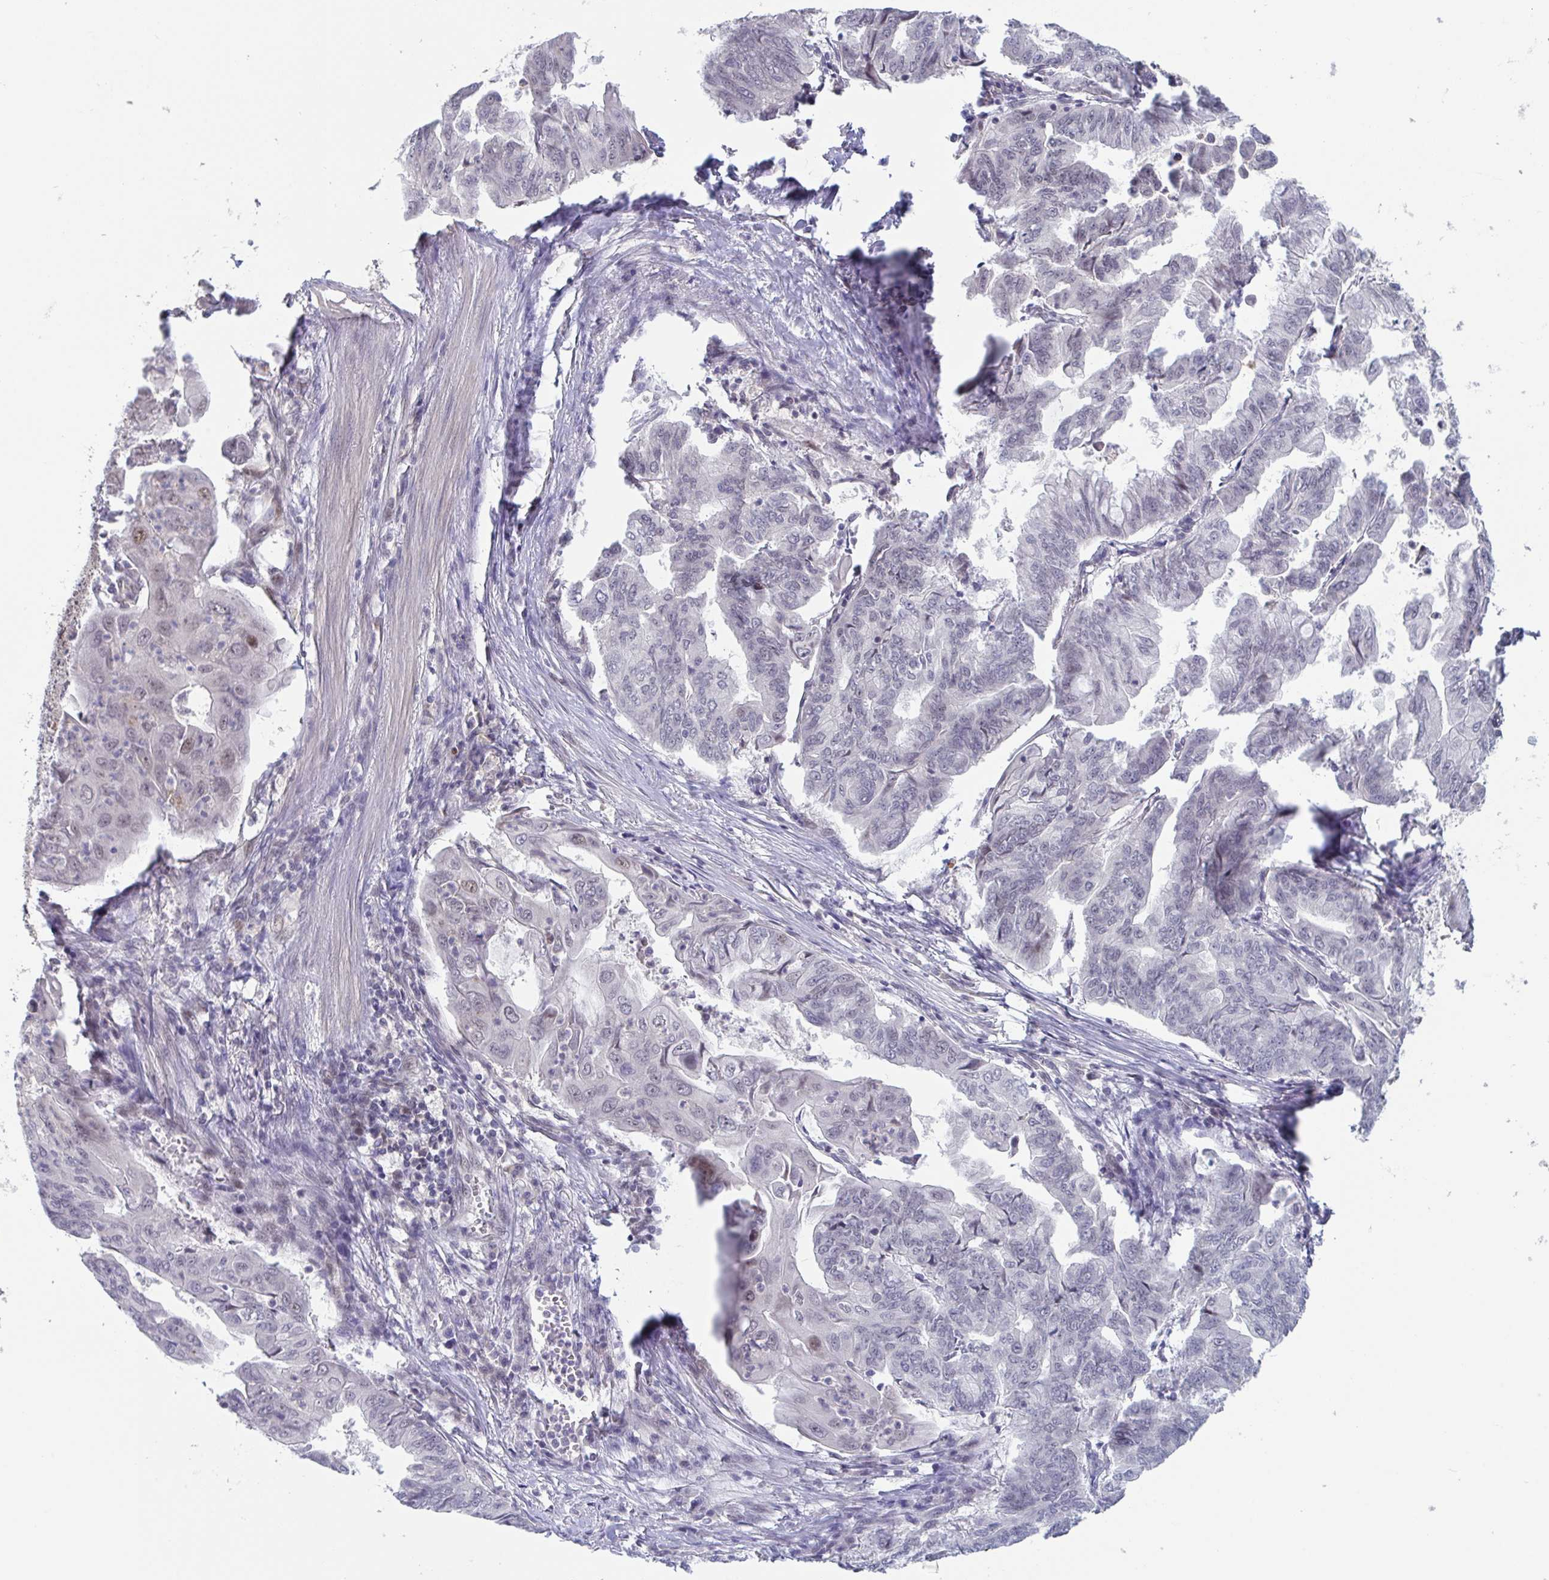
{"staining": {"intensity": "weak", "quantity": "<25%", "location": "nuclear"}, "tissue": "stomach cancer", "cell_type": "Tumor cells", "image_type": "cancer", "snomed": [{"axis": "morphology", "description": "Adenocarcinoma, NOS"}, {"axis": "topography", "description": "Stomach, upper"}], "caption": "This is an immunohistochemistry photomicrograph of stomach cancer (adenocarcinoma). There is no expression in tumor cells.", "gene": "RIOK1", "patient": {"sex": "male", "age": 80}}